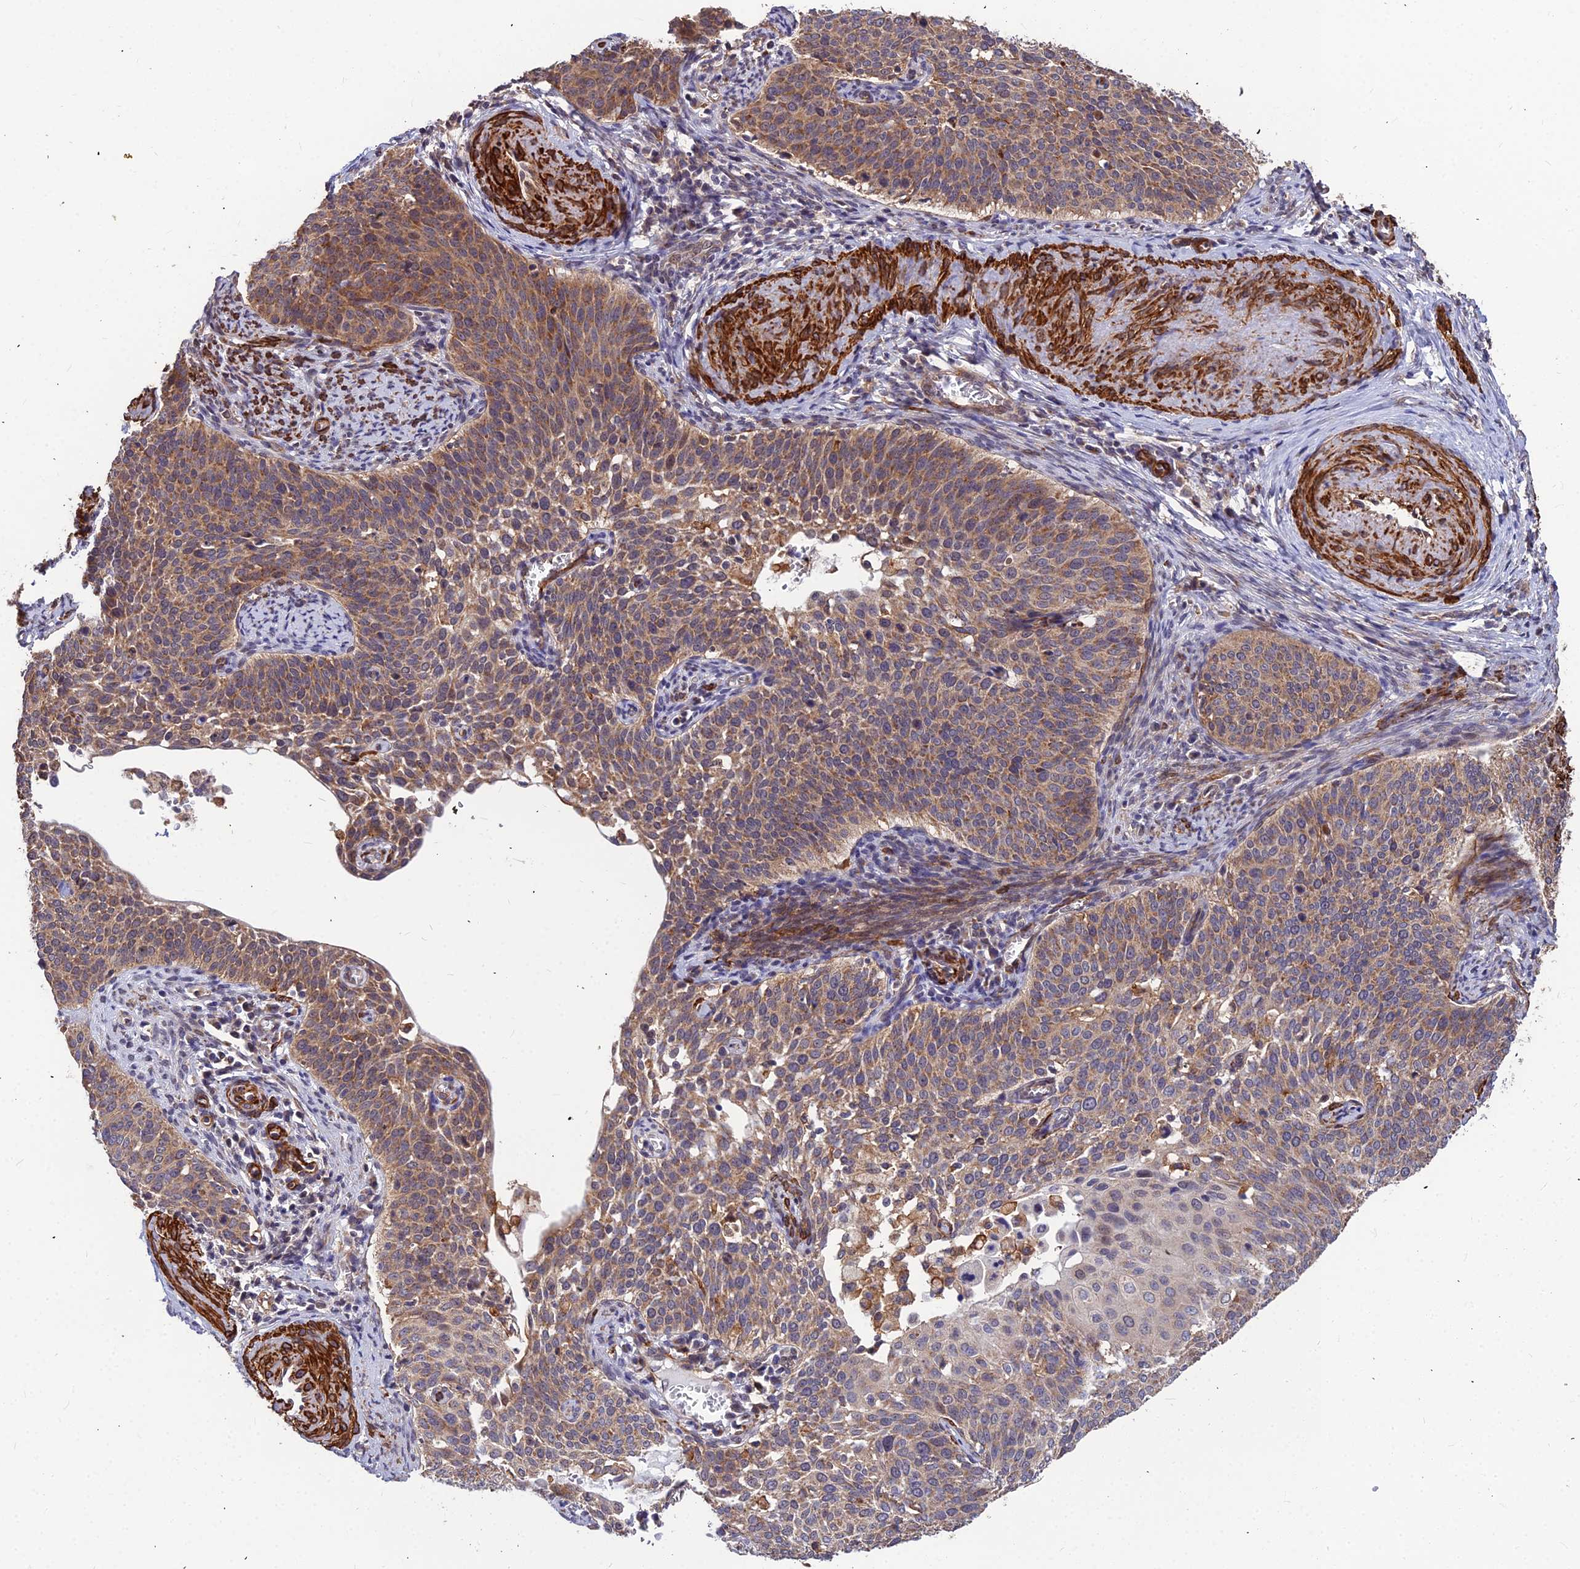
{"staining": {"intensity": "moderate", "quantity": "25%-75%", "location": "cytoplasmic/membranous"}, "tissue": "cervical cancer", "cell_type": "Tumor cells", "image_type": "cancer", "snomed": [{"axis": "morphology", "description": "Squamous cell carcinoma, NOS"}, {"axis": "topography", "description": "Cervix"}], "caption": "Protein analysis of squamous cell carcinoma (cervical) tissue reveals moderate cytoplasmic/membranous staining in about 25%-75% of tumor cells.", "gene": "LEKR1", "patient": {"sex": "female", "age": 44}}